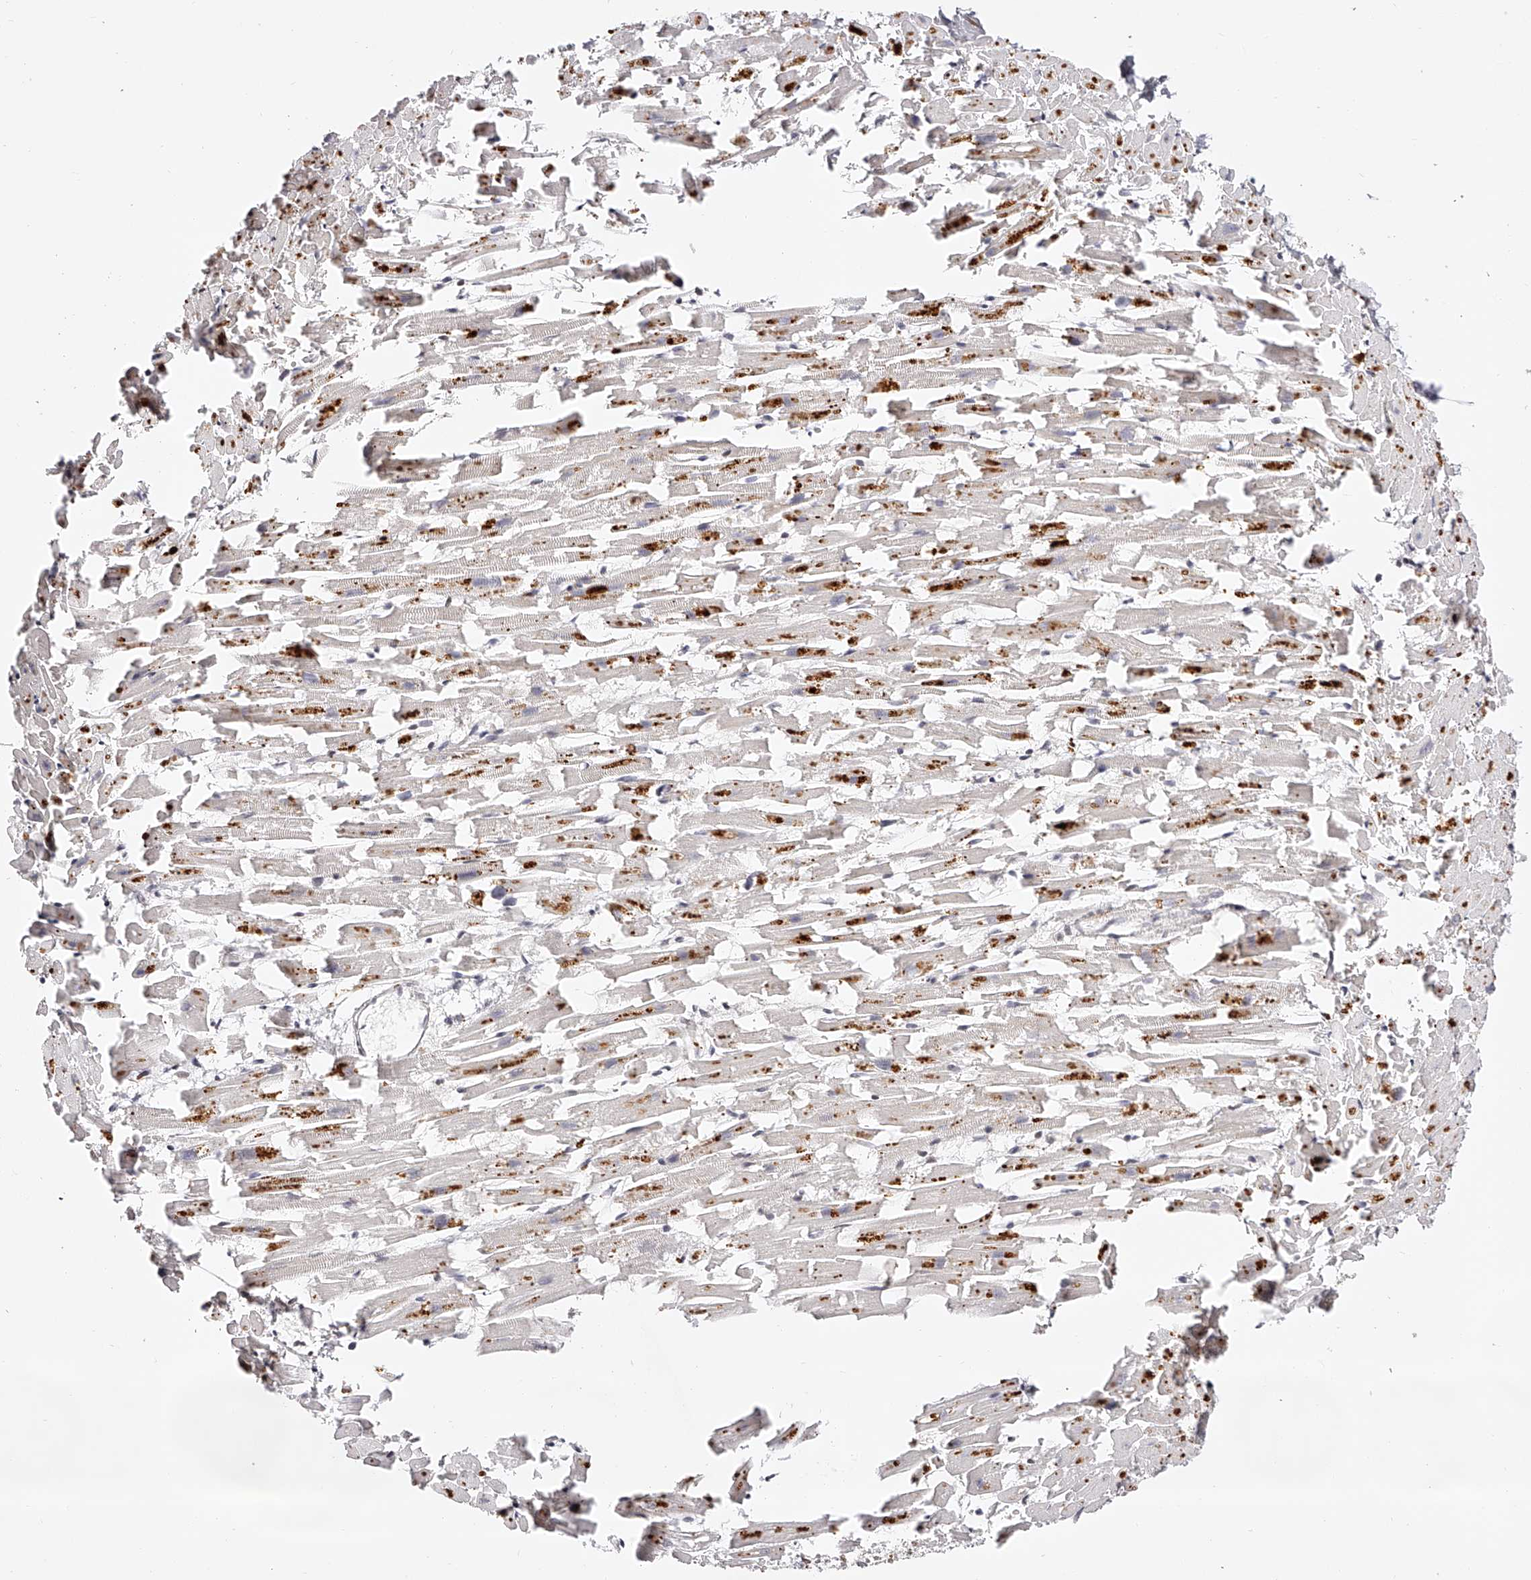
{"staining": {"intensity": "strong", "quantity": "<25%", "location": "cytoplasmic/membranous,nuclear"}, "tissue": "heart muscle", "cell_type": "Cardiomyocytes", "image_type": "normal", "snomed": [{"axis": "morphology", "description": "Normal tissue, NOS"}, {"axis": "topography", "description": "Heart"}], "caption": "An IHC photomicrograph of normal tissue is shown. Protein staining in brown labels strong cytoplasmic/membranous,nuclear positivity in heart muscle within cardiomyocytes.", "gene": "USF3", "patient": {"sex": "female", "age": 64}}